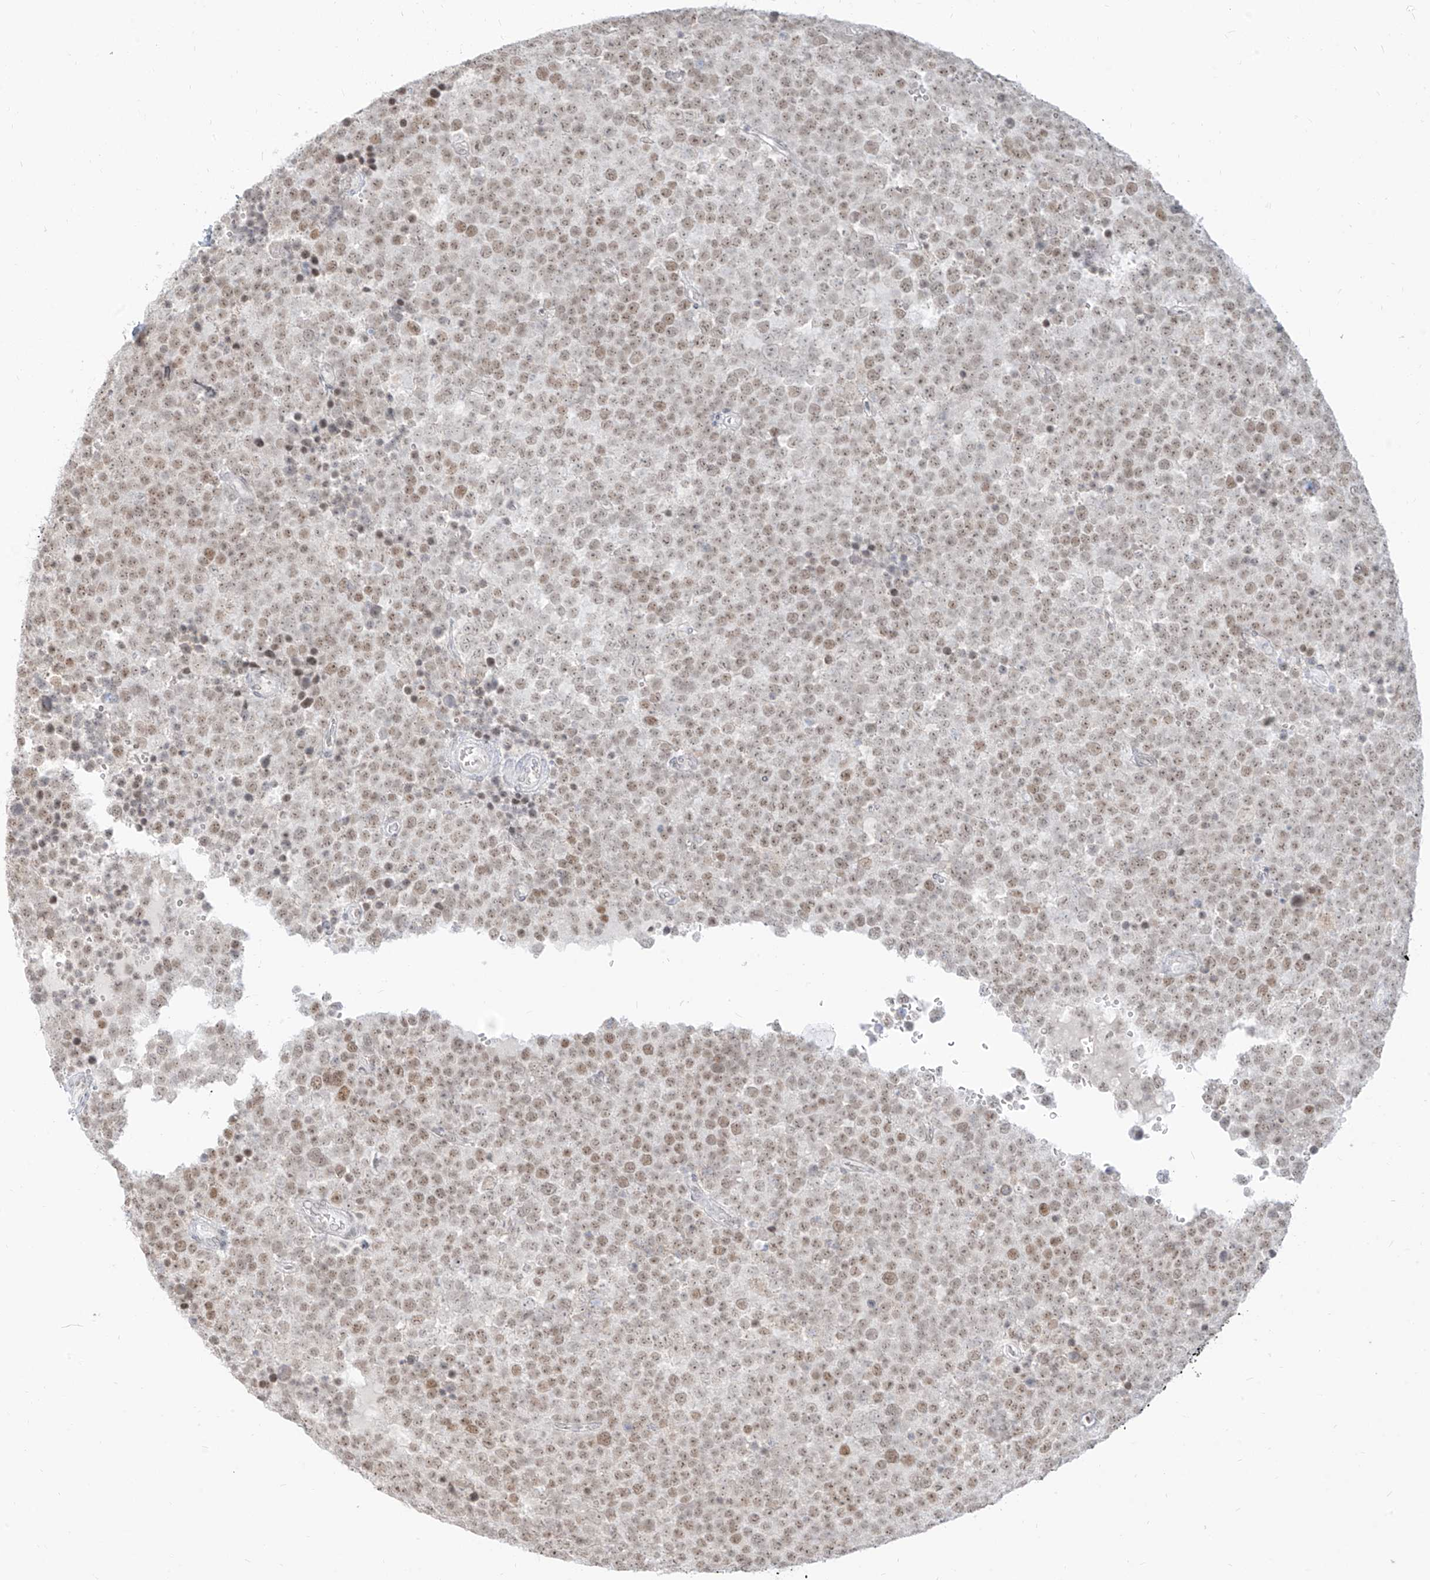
{"staining": {"intensity": "moderate", "quantity": ">75%", "location": "nuclear"}, "tissue": "testis cancer", "cell_type": "Tumor cells", "image_type": "cancer", "snomed": [{"axis": "morphology", "description": "Seminoma, NOS"}, {"axis": "topography", "description": "Testis"}], "caption": "This histopathology image reveals IHC staining of testis cancer, with medium moderate nuclear staining in approximately >75% of tumor cells.", "gene": "SUPT5H", "patient": {"sex": "male", "age": 71}}